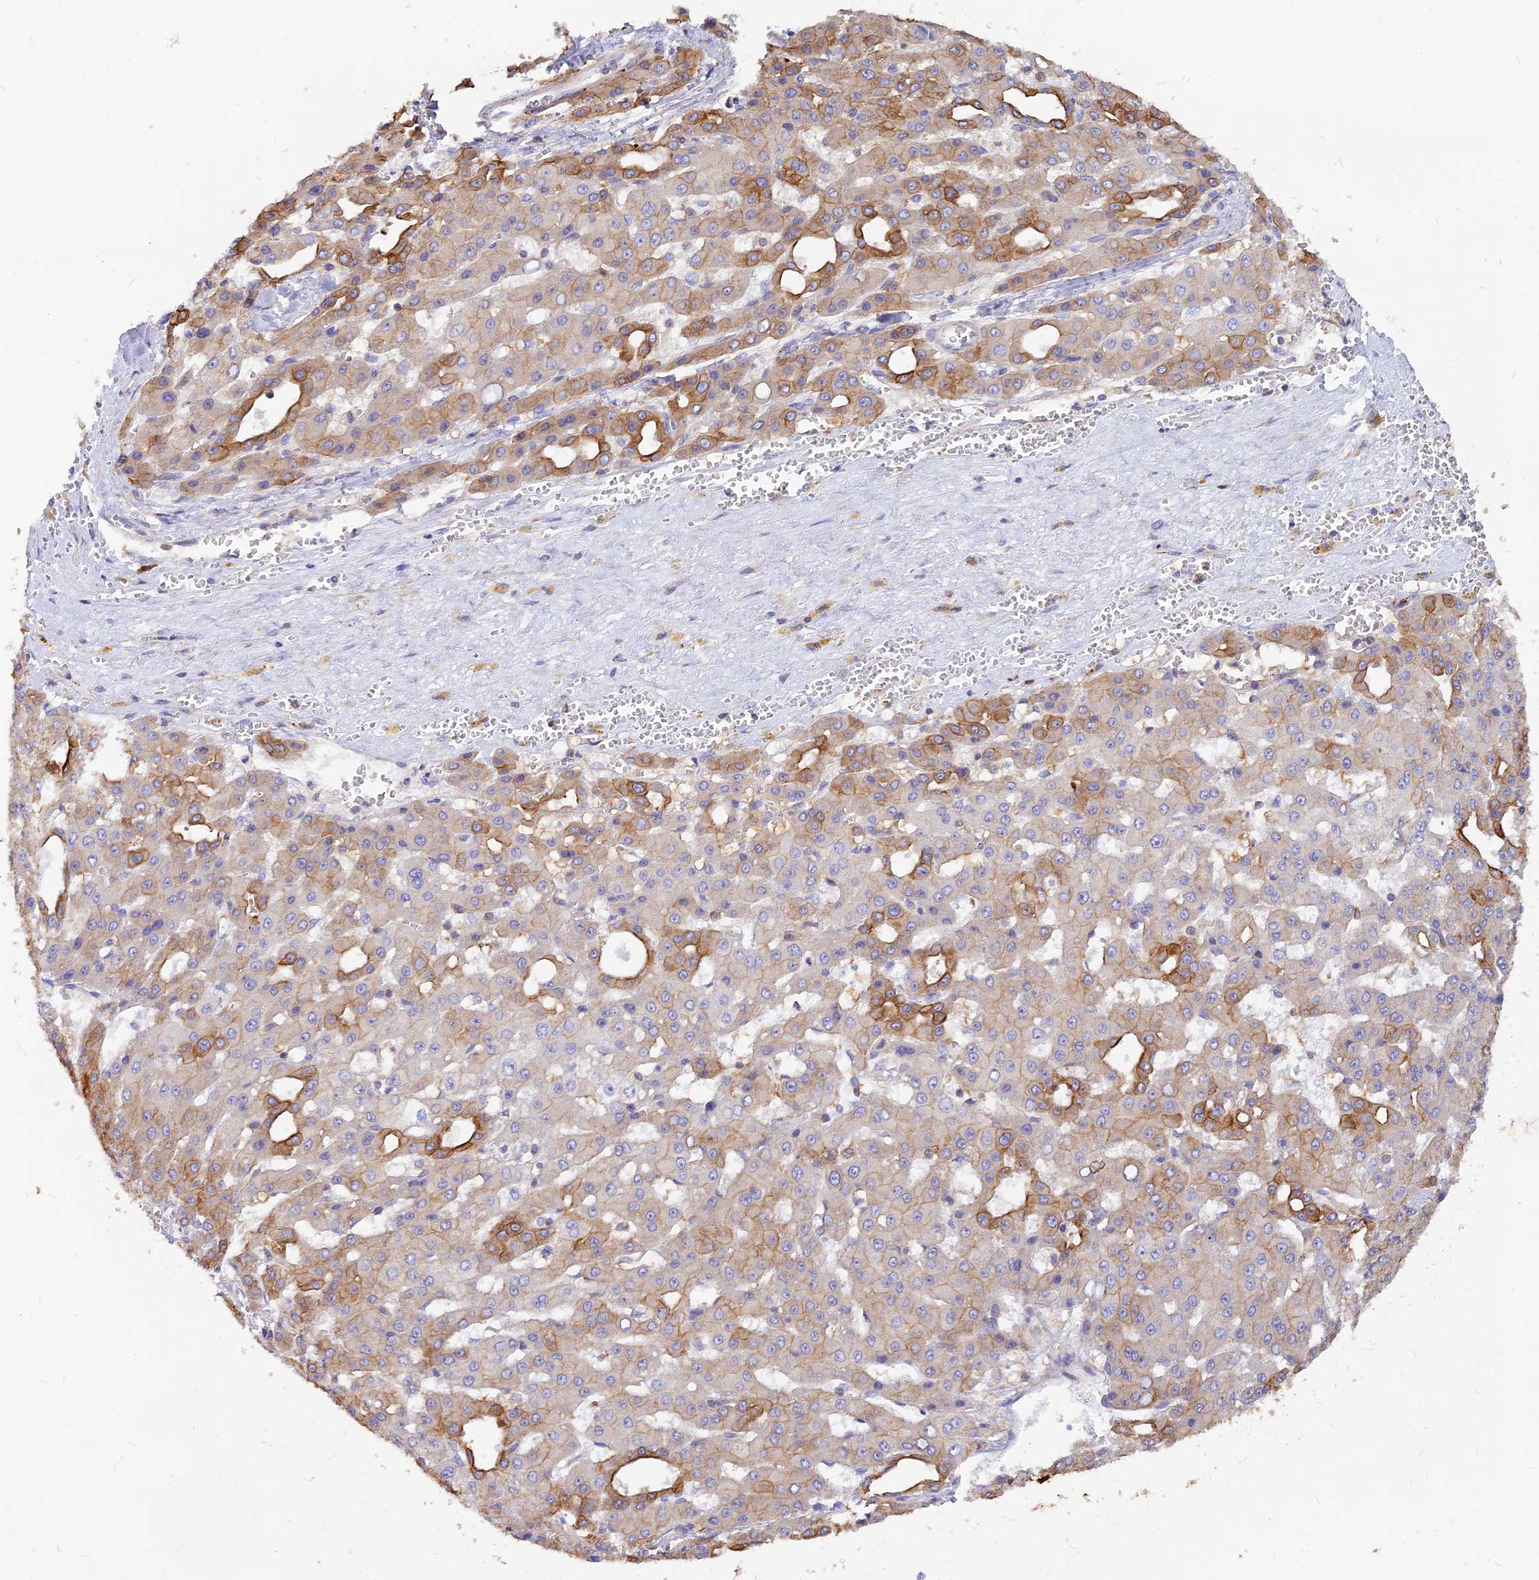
{"staining": {"intensity": "moderate", "quantity": "<25%", "location": "cytoplasmic/membranous"}, "tissue": "liver cancer", "cell_type": "Tumor cells", "image_type": "cancer", "snomed": [{"axis": "morphology", "description": "Carcinoma, Hepatocellular, NOS"}, {"axis": "topography", "description": "Liver"}], "caption": "Moderate cytoplasmic/membranous staining is appreciated in about <25% of tumor cells in liver hepatocellular carcinoma.", "gene": "DENND2D", "patient": {"sex": "male", "age": 47}}